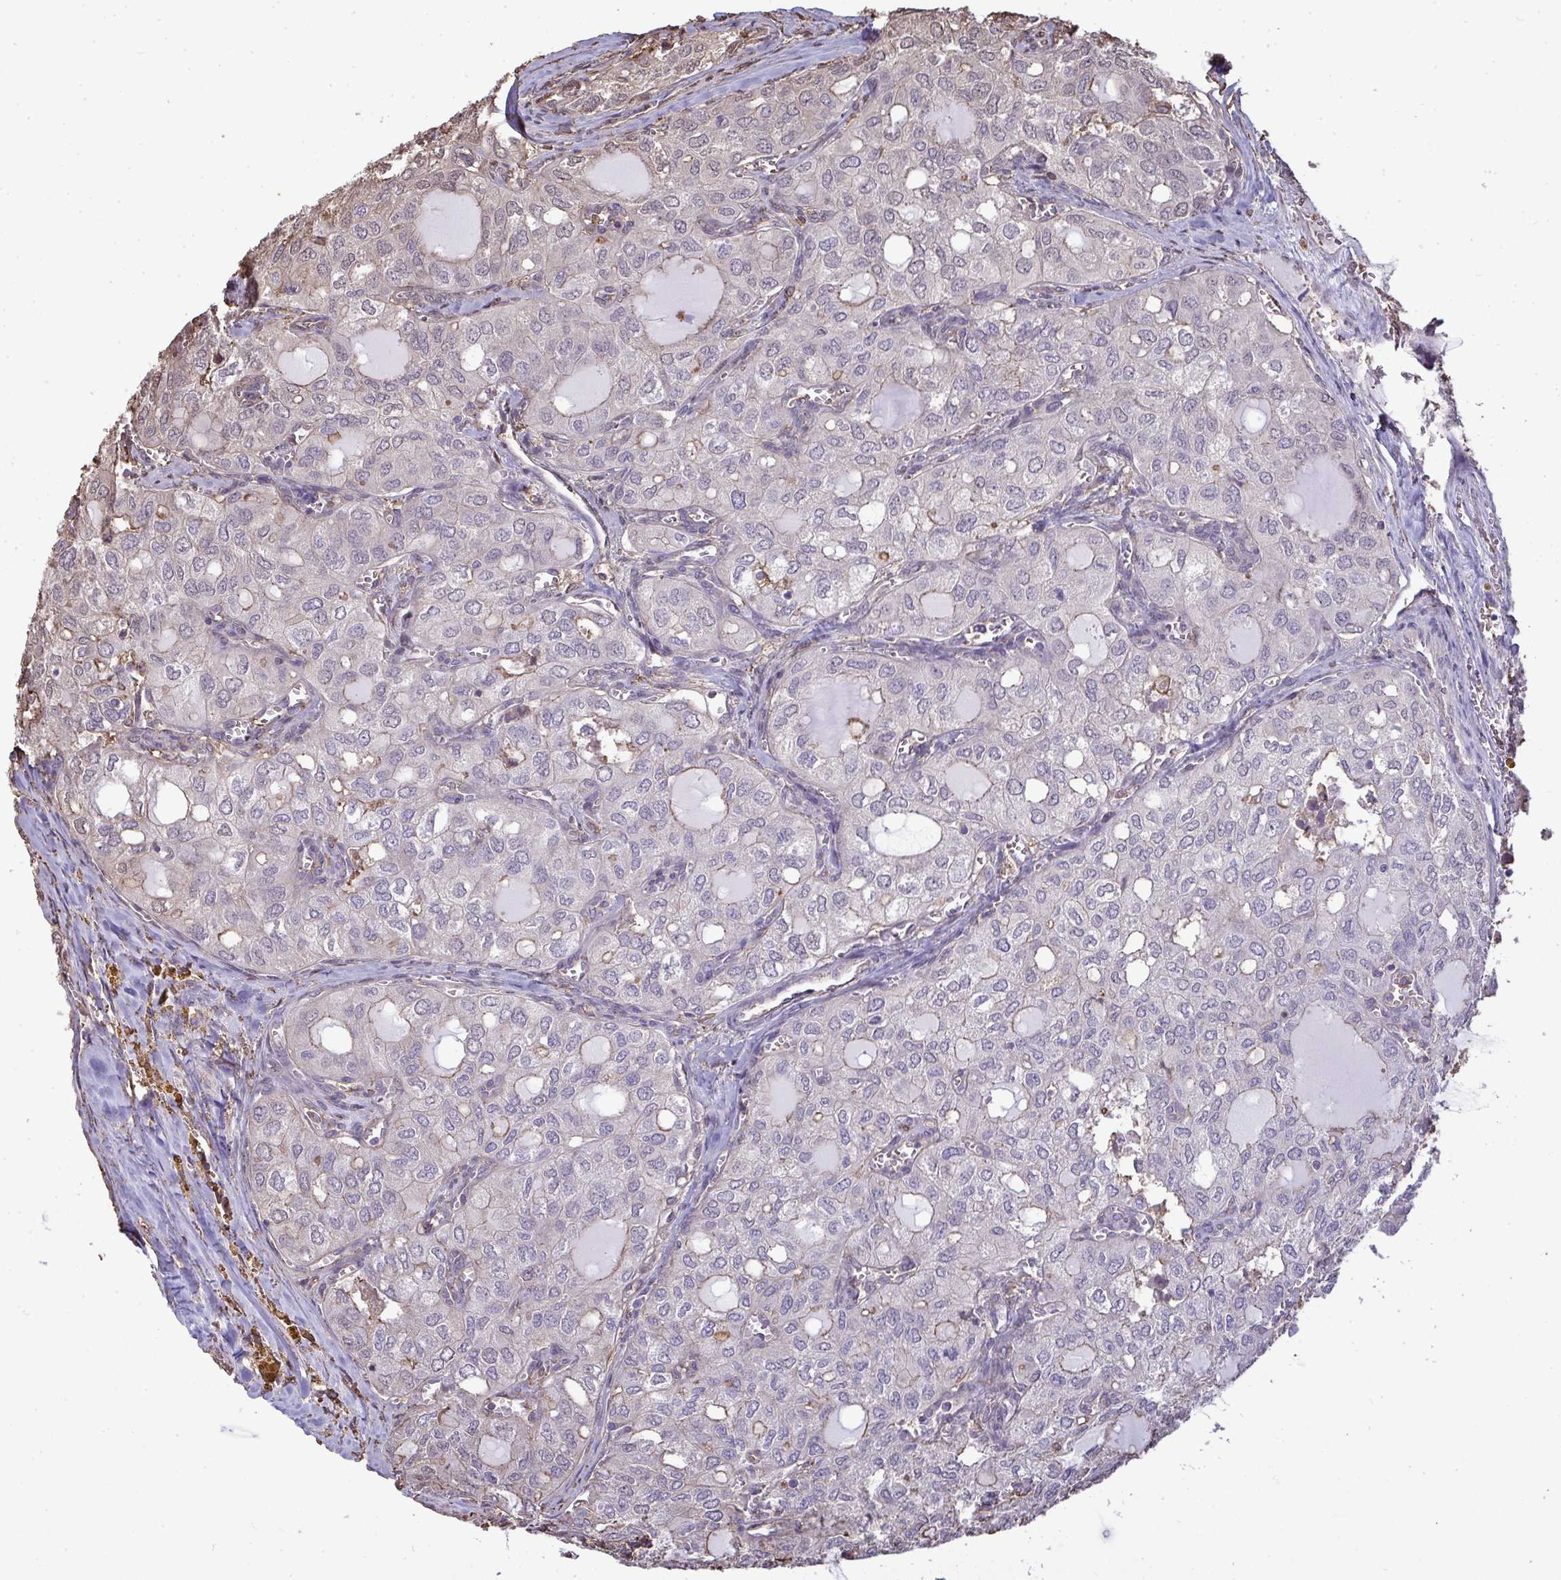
{"staining": {"intensity": "negative", "quantity": "none", "location": "none"}, "tissue": "thyroid cancer", "cell_type": "Tumor cells", "image_type": "cancer", "snomed": [{"axis": "morphology", "description": "Follicular adenoma carcinoma, NOS"}, {"axis": "topography", "description": "Thyroid gland"}], "caption": "Follicular adenoma carcinoma (thyroid) was stained to show a protein in brown. There is no significant staining in tumor cells. (DAB IHC with hematoxylin counter stain).", "gene": "ANXA5", "patient": {"sex": "male", "age": 75}}